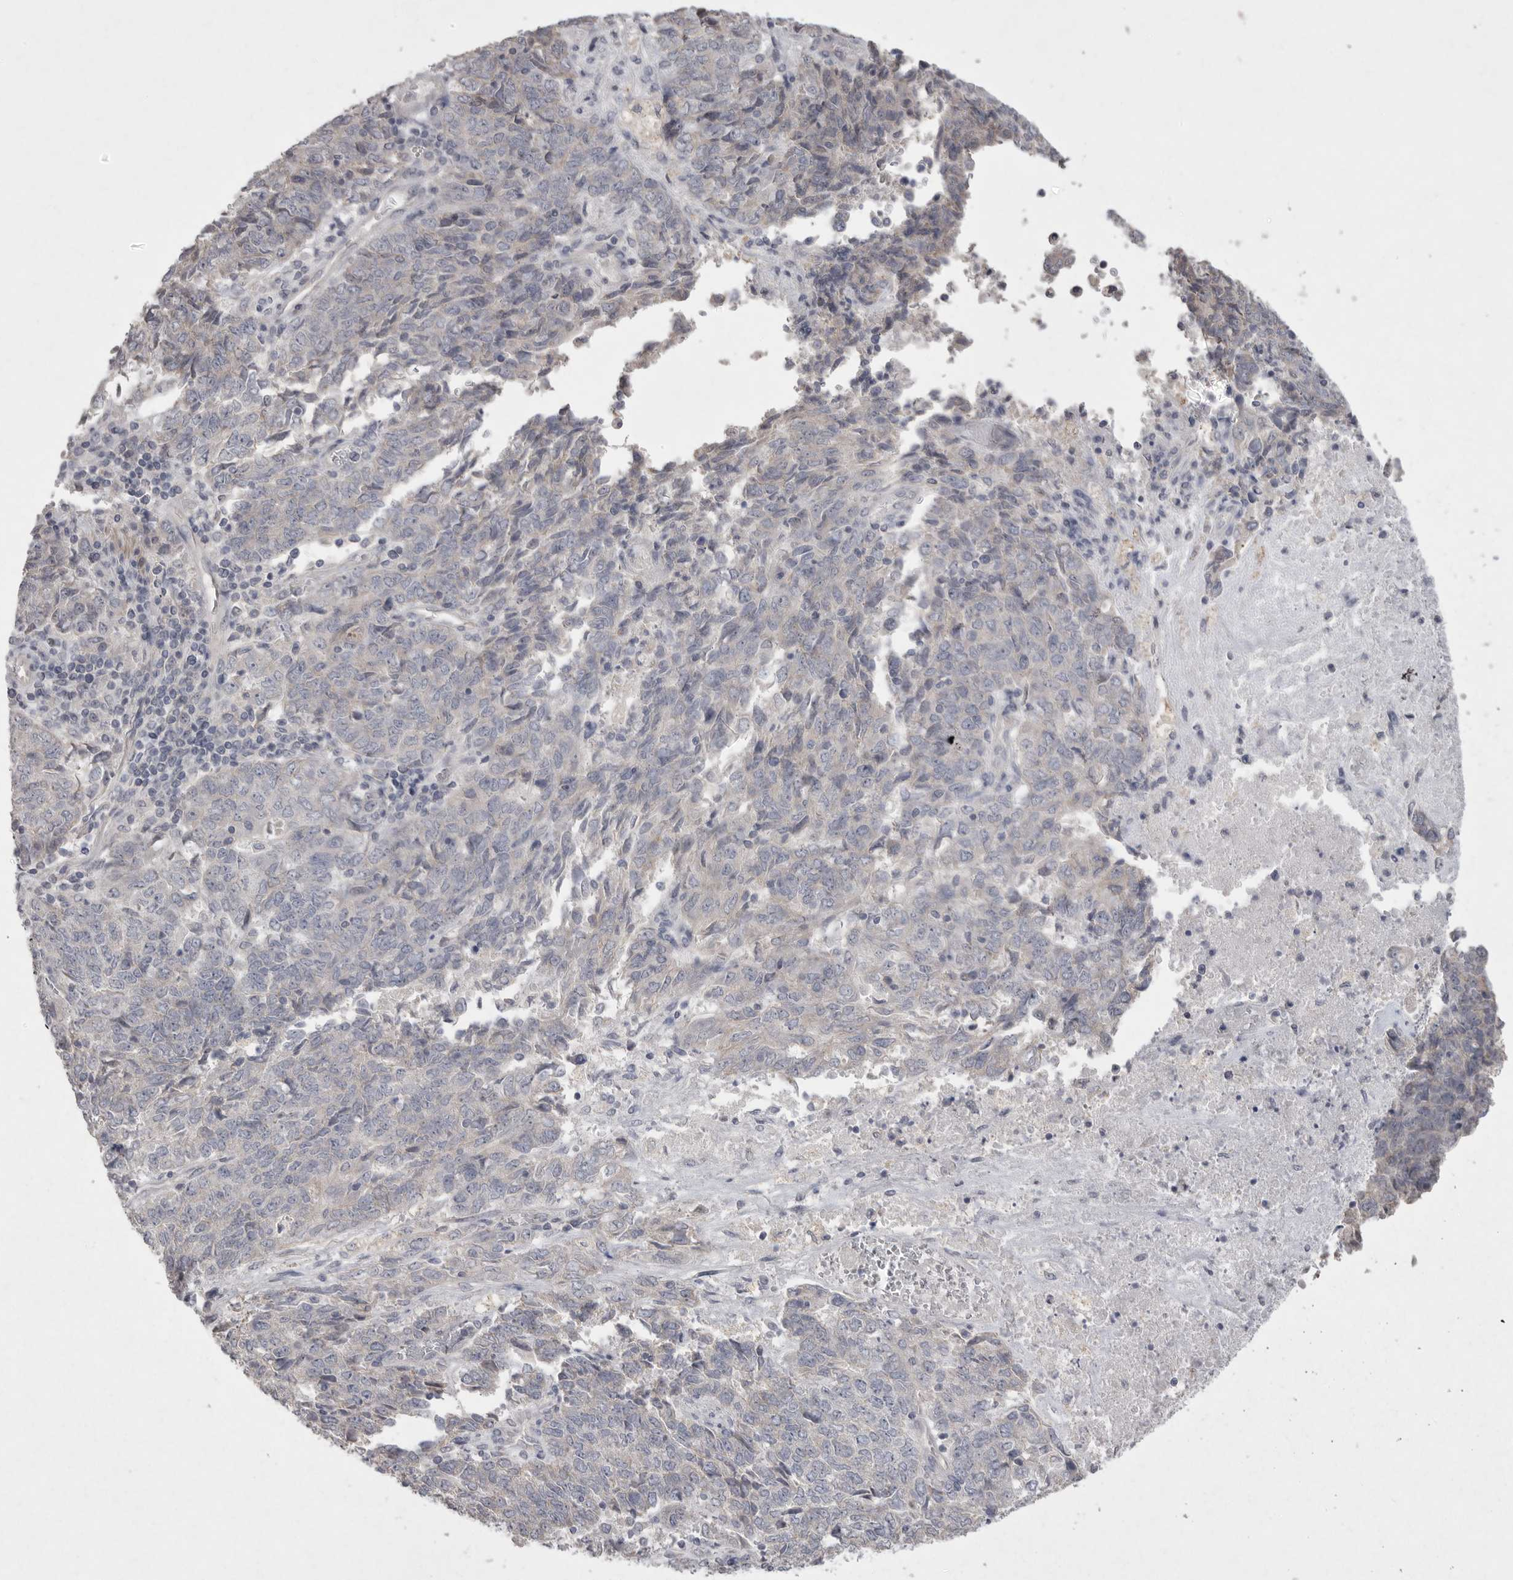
{"staining": {"intensity": "negative", "quantity": "none", "location": "none"}, "tissue": "endometrial cancer", "cell_type": "Tumor cells", "image_type": "cancer", "snomed": [{"axis": "morphology", "description": "Adenocarcinoma, NOS"}, {"axis": "topography", "description": "Endometrium"}], "caption": "Tumor cells are negative for brown protein staining in endometrial adenocarcinoma.", "gene": "VANGL2", "patient": {"sex": "female", "age": 80}}